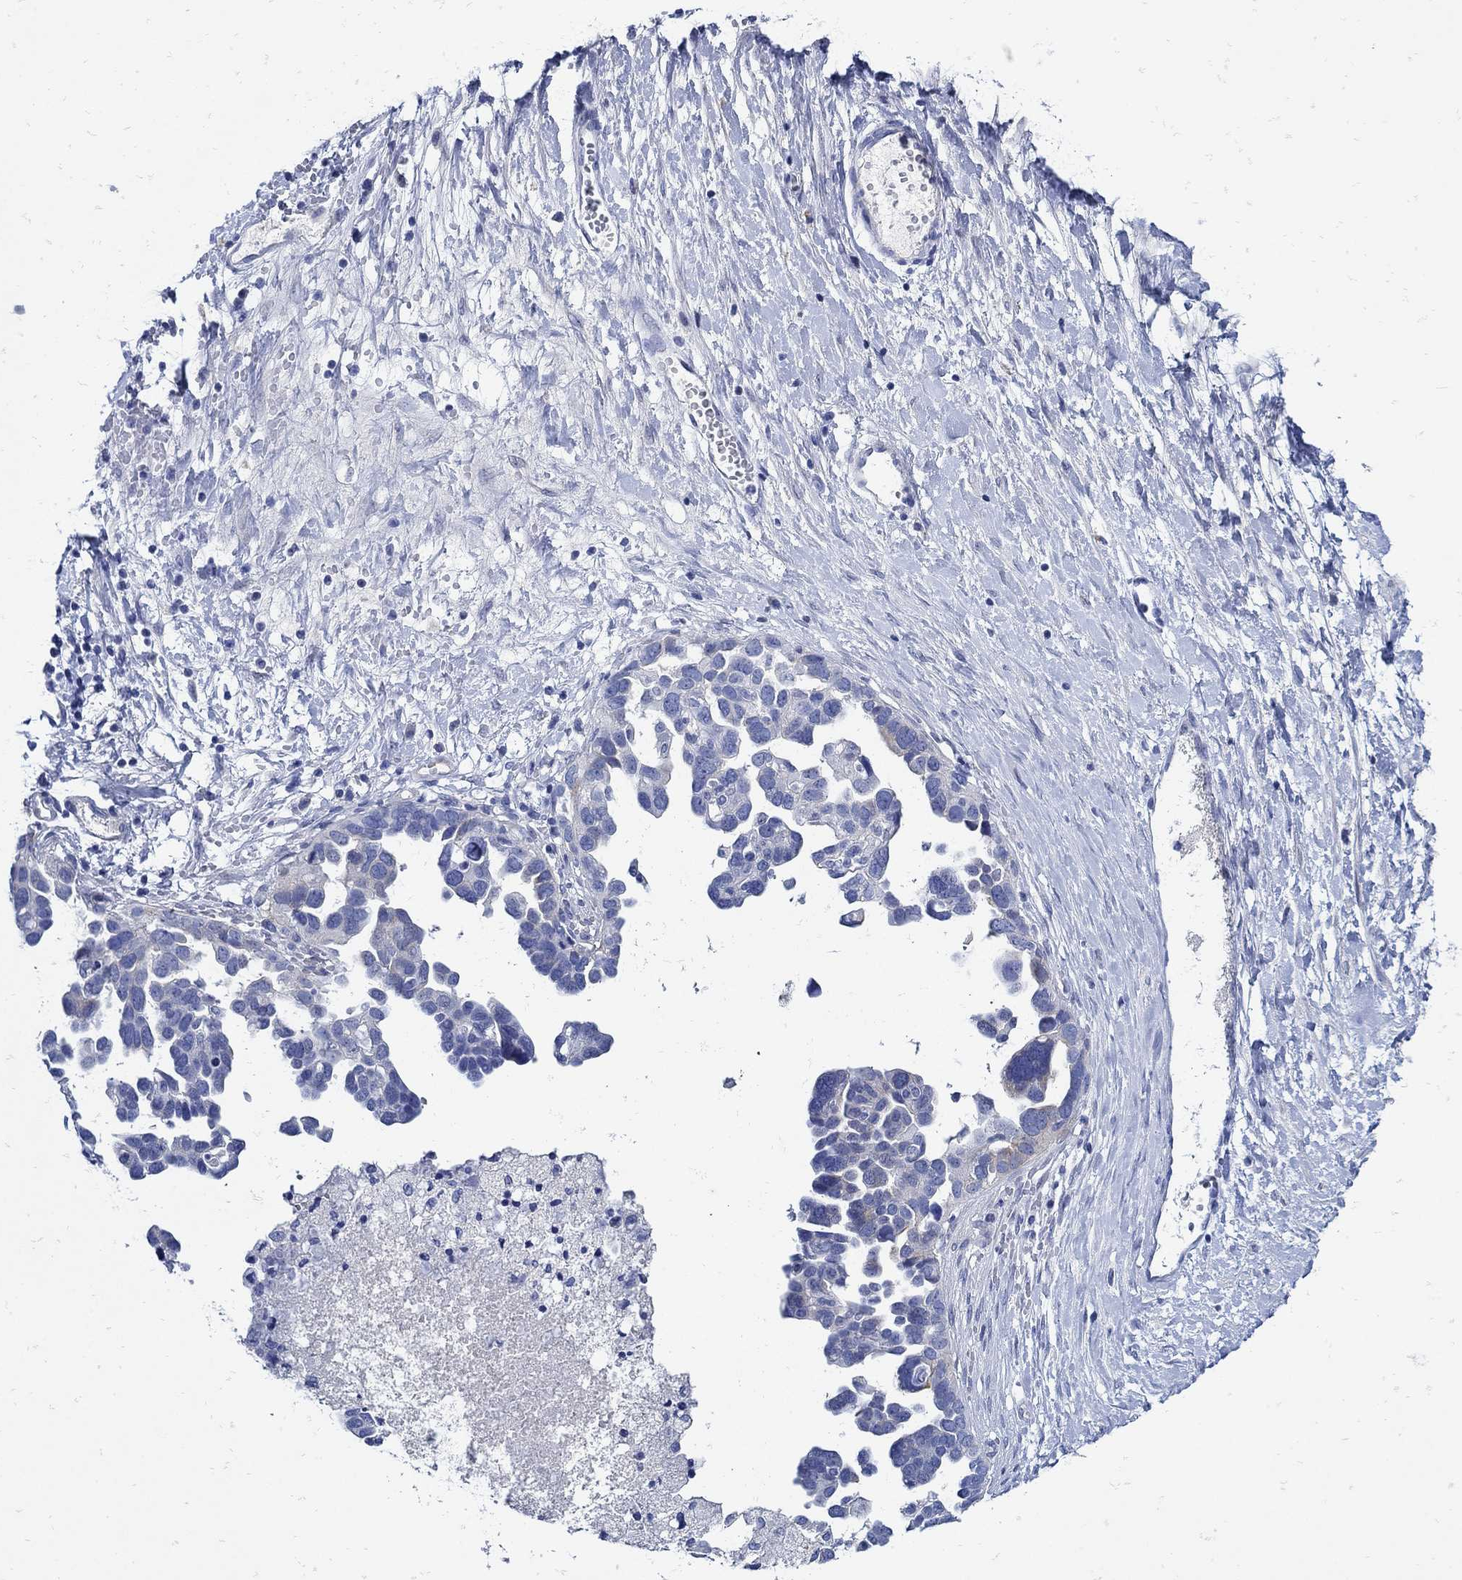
{"staining": {"intensity": "negative", "quantity": "none", "location": "none"}, "tissue": "ovarian cancer", "cell_type": "Tumor cells", "image_type": "cancer", "snomed": [{"axis": "morphology", "description": "Cystadenocarcinoma, serous, NOS"}, {"axis": "topography", "description": "Ovary"}], "caption": "Immunohistochemistry (IHC) histopathology image of human serous cystadenocarcinoma (ovarian) stained for a protein (brown), which demonstrates no positivity in tumor cells.", "gene": "NOS1", "patient": {"sex": "female", "age": 54}}